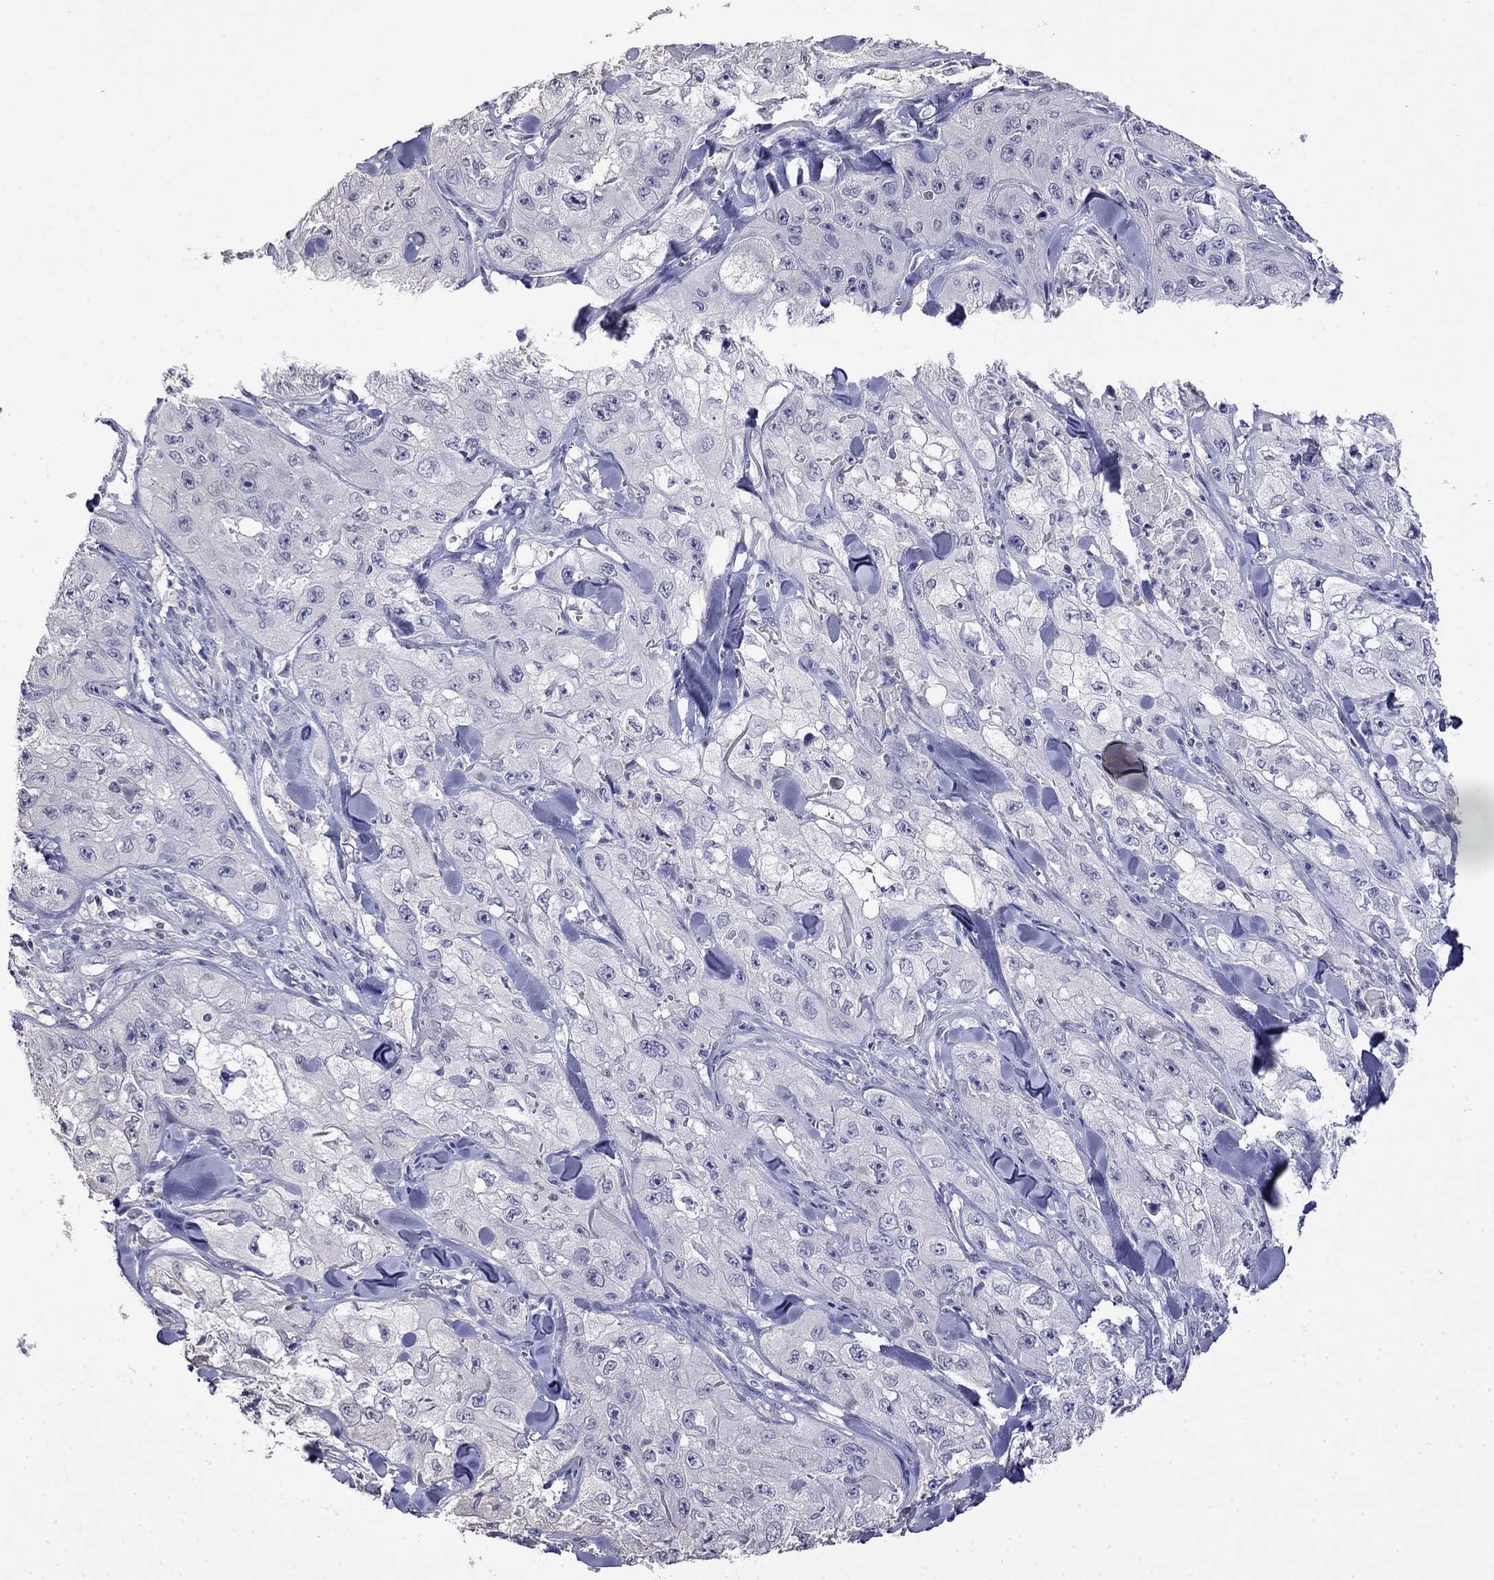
{"staining": {"intensity": "negative", "quantity": "none", "location": "none"}, "tissue": "skin cancer", "cell_type": "Tumor cells", "image_type": "cancer", "snomed": [{"axis": "morphology", "description": "Squamous cell carcinoma, NOS"}, {"axis": "topography", "description": "Skin"}, {"axis": "topography", "description": "Subcutis"}], "caption": "DAB (3,3'-diaminobenzidine) immunohistochemical staining of human skin cancer displays no significant positivity in tumor cells. The staining is performed using DAB brown chromogen with nuclei counter-stained in using hematoxylin.", "gene": "GUCA1B", "patient": {"sex": "male", "age": 73}}